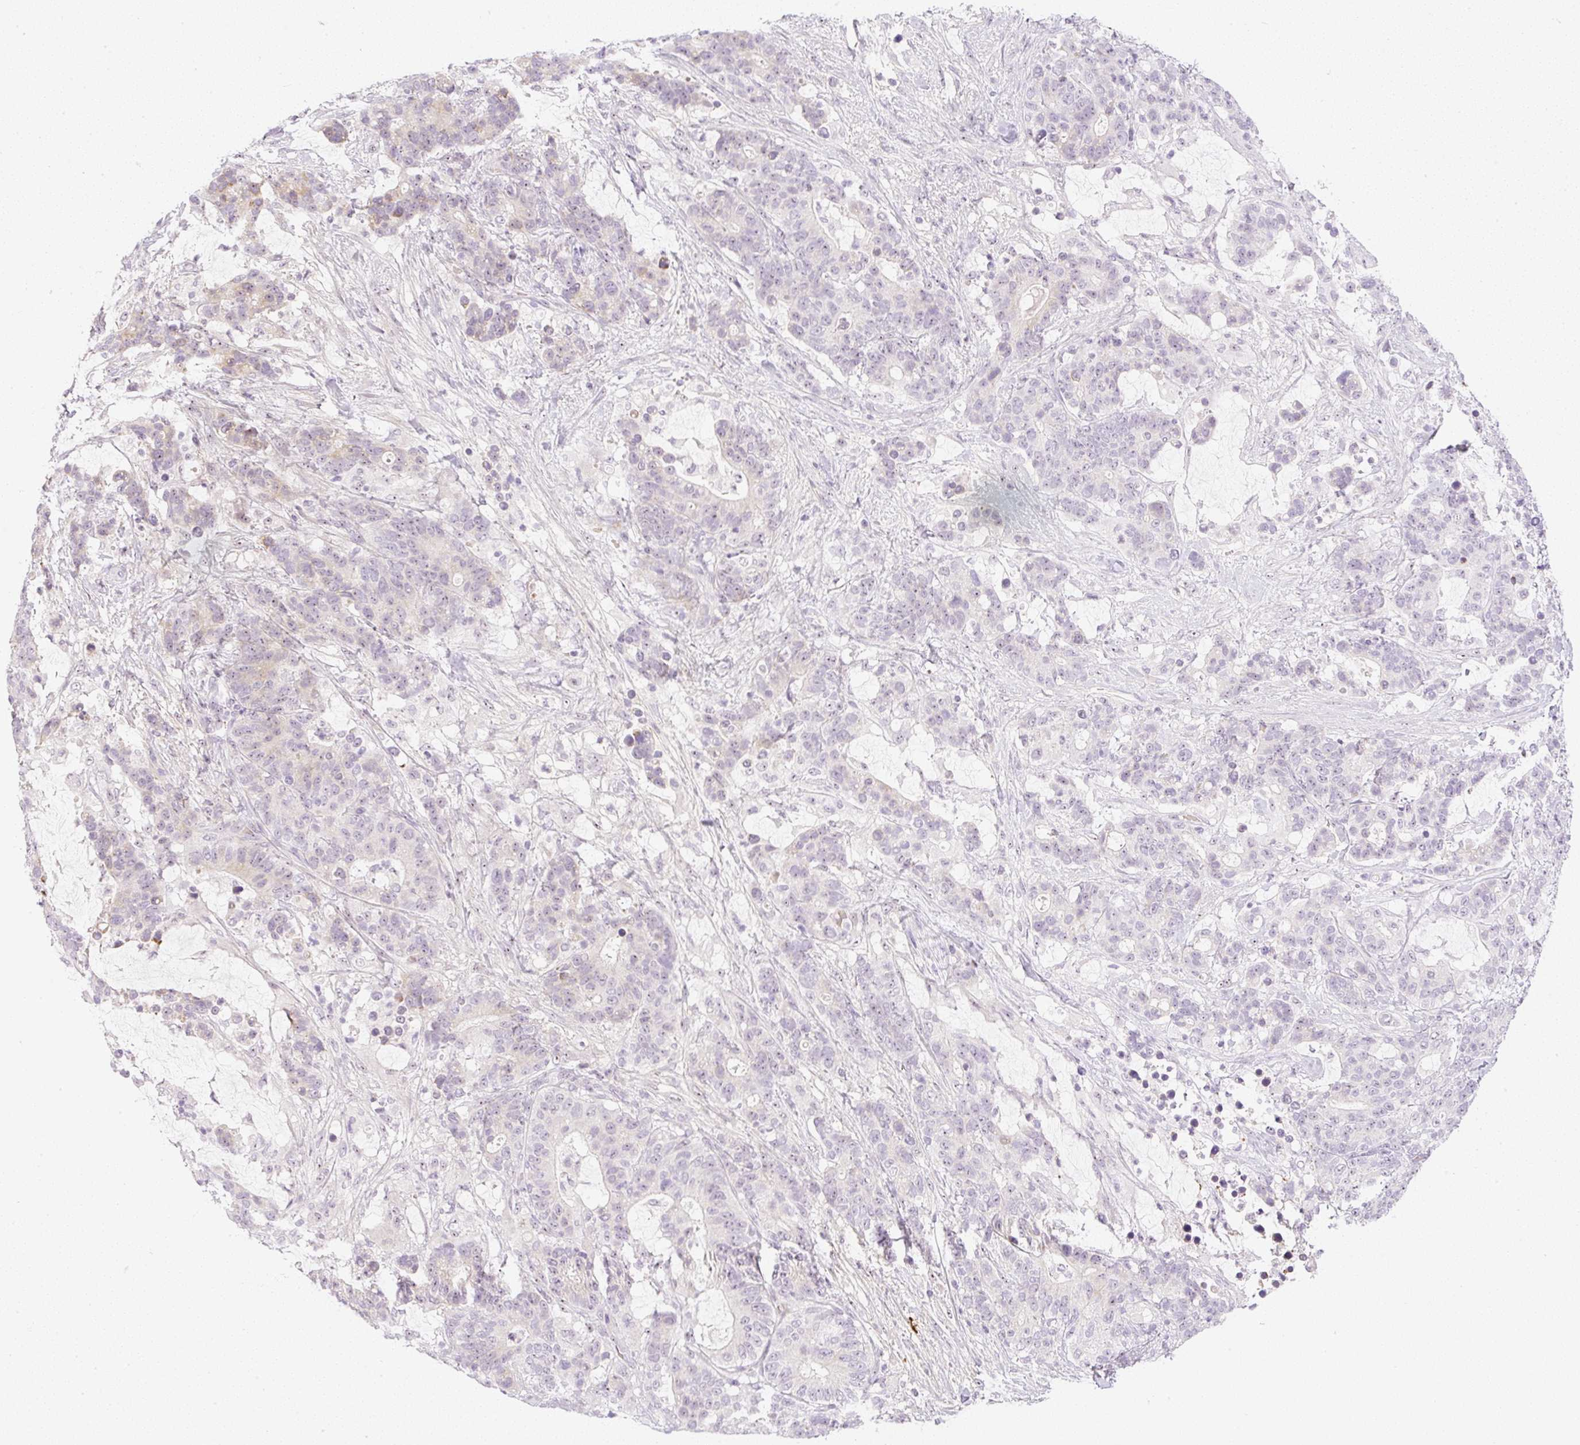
{"staining": {"intensity": "weak", "quantity": "<25%", "location": "cytoplasmic/membranous,nuclear"}, "tissue": "stomach cancer", "cell_type": "Tumor cells", "image_type": "cancer", "snomed": [{"axis": "morphology", "description": "Normal tissue, NOS"}, {"axis": "morphology", "description": "Adenocarcinoma, NOS"}, {"axis": "topography", "description": "Stomach"}], "caption": "Tumor cells show no significant protein staining in stomach adenocarcinoma.", "gene": "AAR2", "patient": {"sex": "female", "age": 64}}